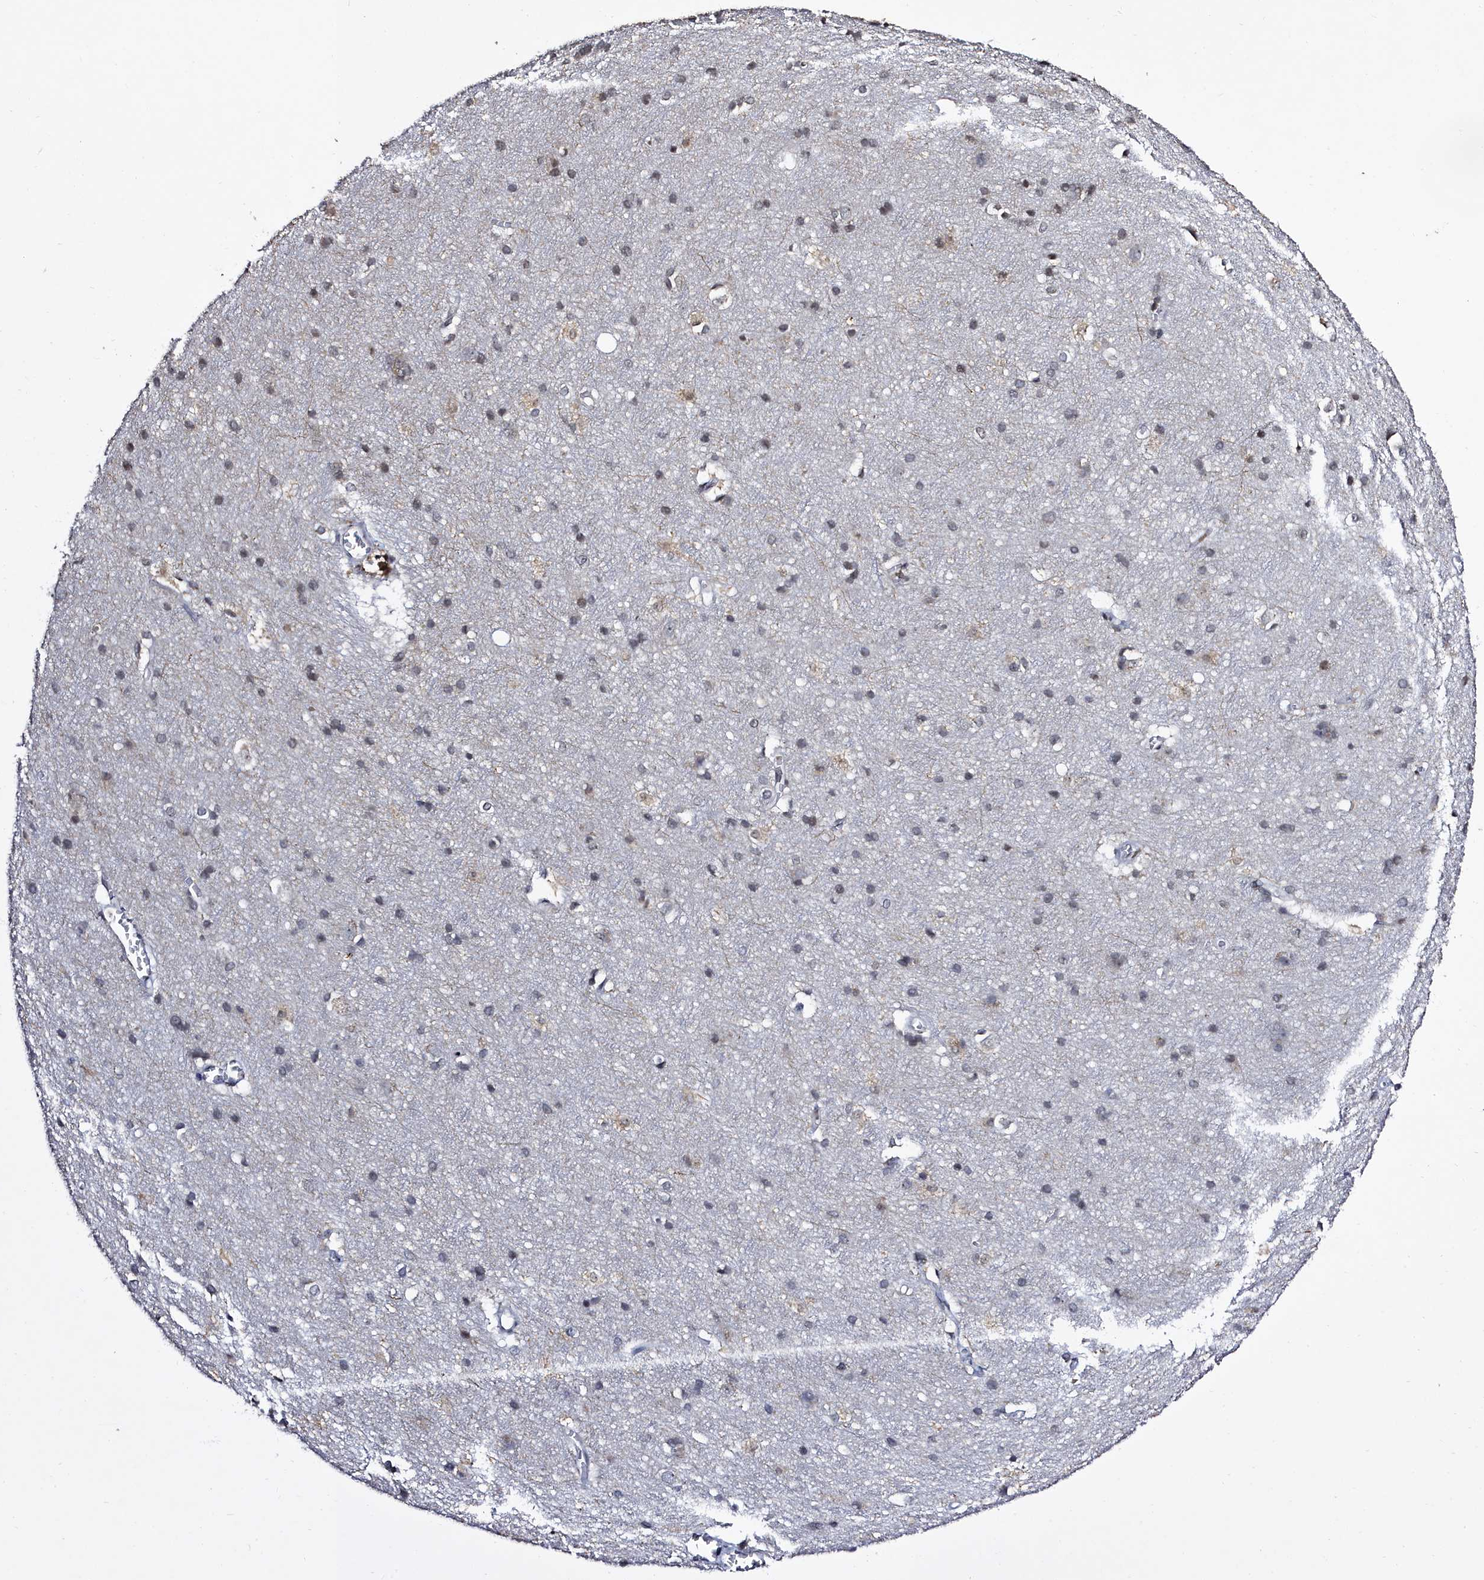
{"staining": {"intensity": "negative", "quantity": "none", "location": "none"}, "tissue": "cerebral cortex", "cell_type": "Endothelial cells", "image_type": "normal", "snomed": [{"axis": "morphology", "description": "Normal tissue, NOS"}, {"axis": "topography", "description": "Cerebral cortex"}], "caption": "Immunohistochemical staining of benign human cerebral cortex exhibits no significant expression in endothelial cells.", "gene": "FZD4", "patient": {"sex": "male", "age": 54}}